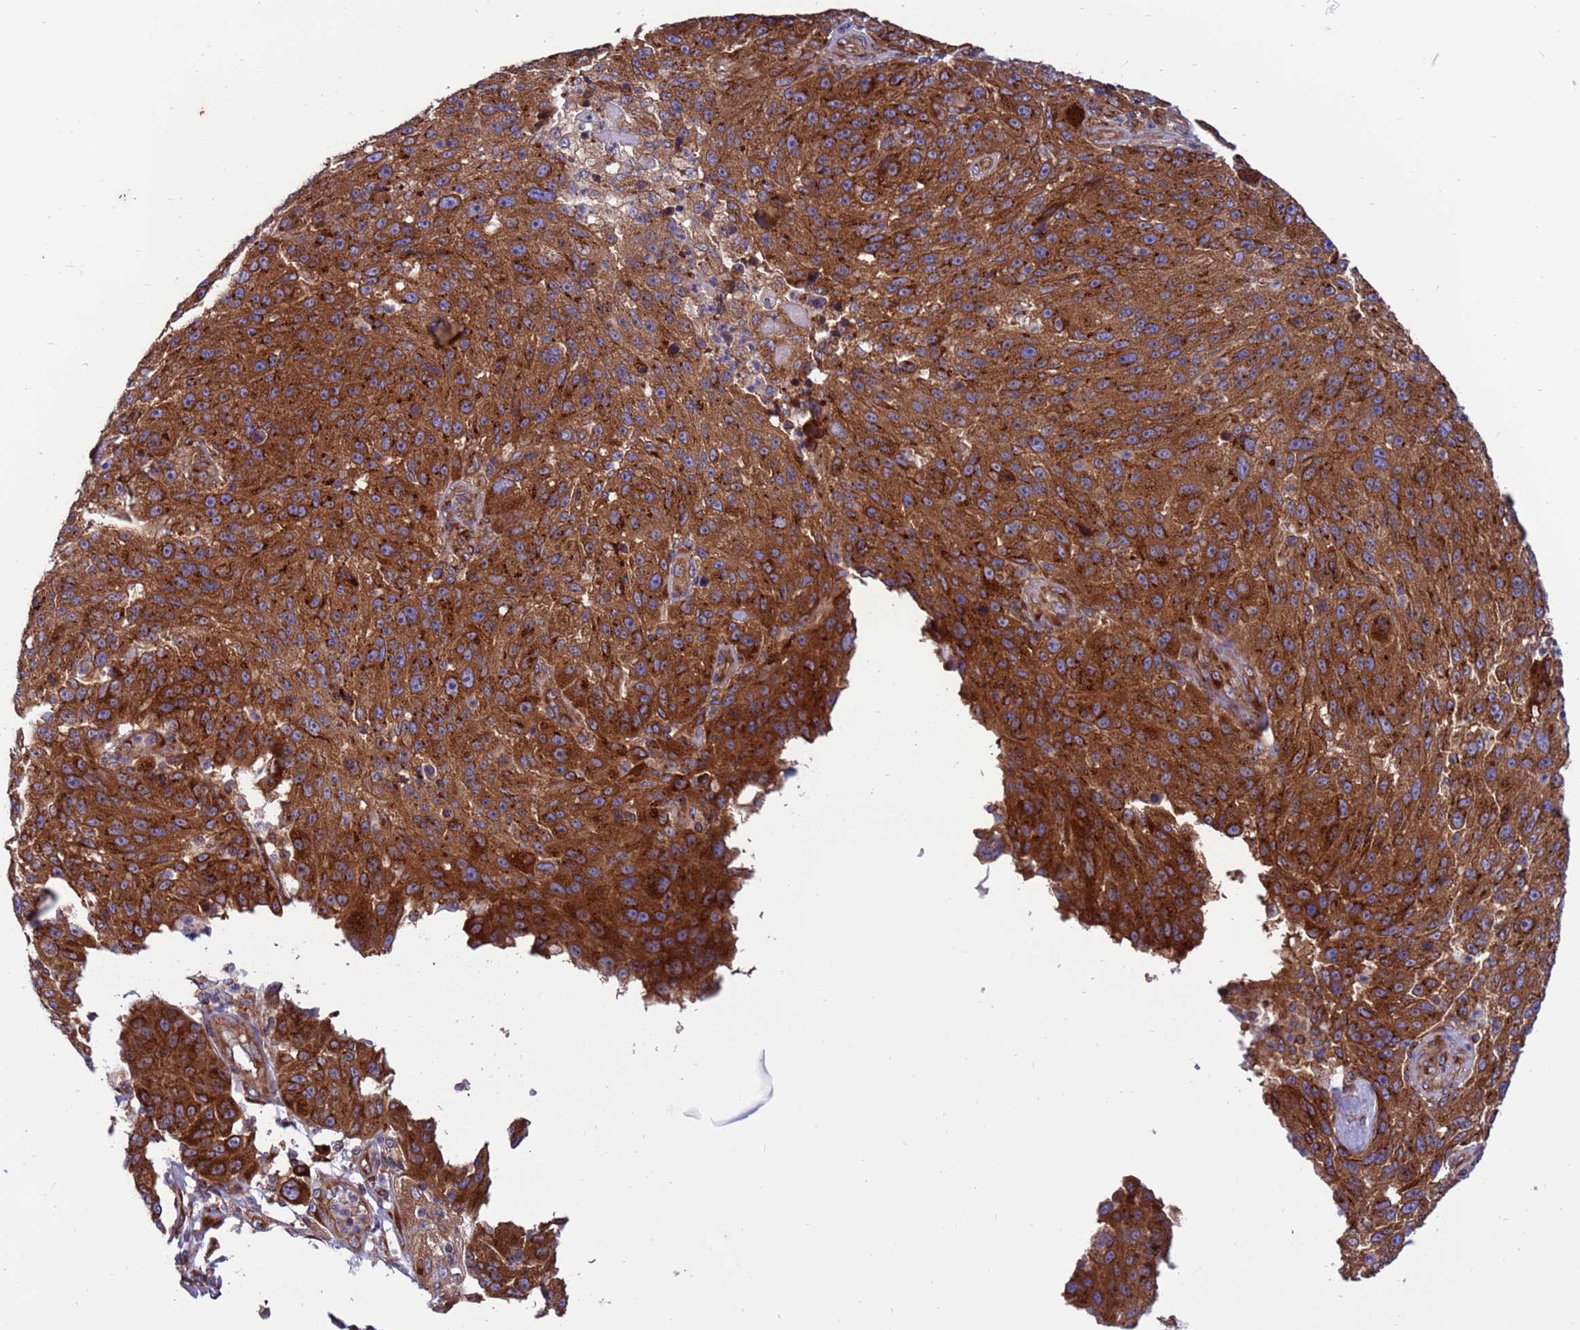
{"staining": {"intensity": "strong", "quantity": ">75%", "location": "cytoplasmic/membranous"}, "tissue": "melanoma", "cell_type": "Tumor cells", "image_type": "cancer", "snomed": [{"axis": "morphology", "description": "Malignant melanoma, NOS"}, {"axis": "topography", "description": "Skin"}], "caption": "An IHC histopathology image of tumor tissue is shown. Protein staining in brown shows strong cytoplasmic/membranous positivity in melanoma within tumor cells.", "gene": "ZC3HAV1", "patient": {"sex": "male", "age": 53}}